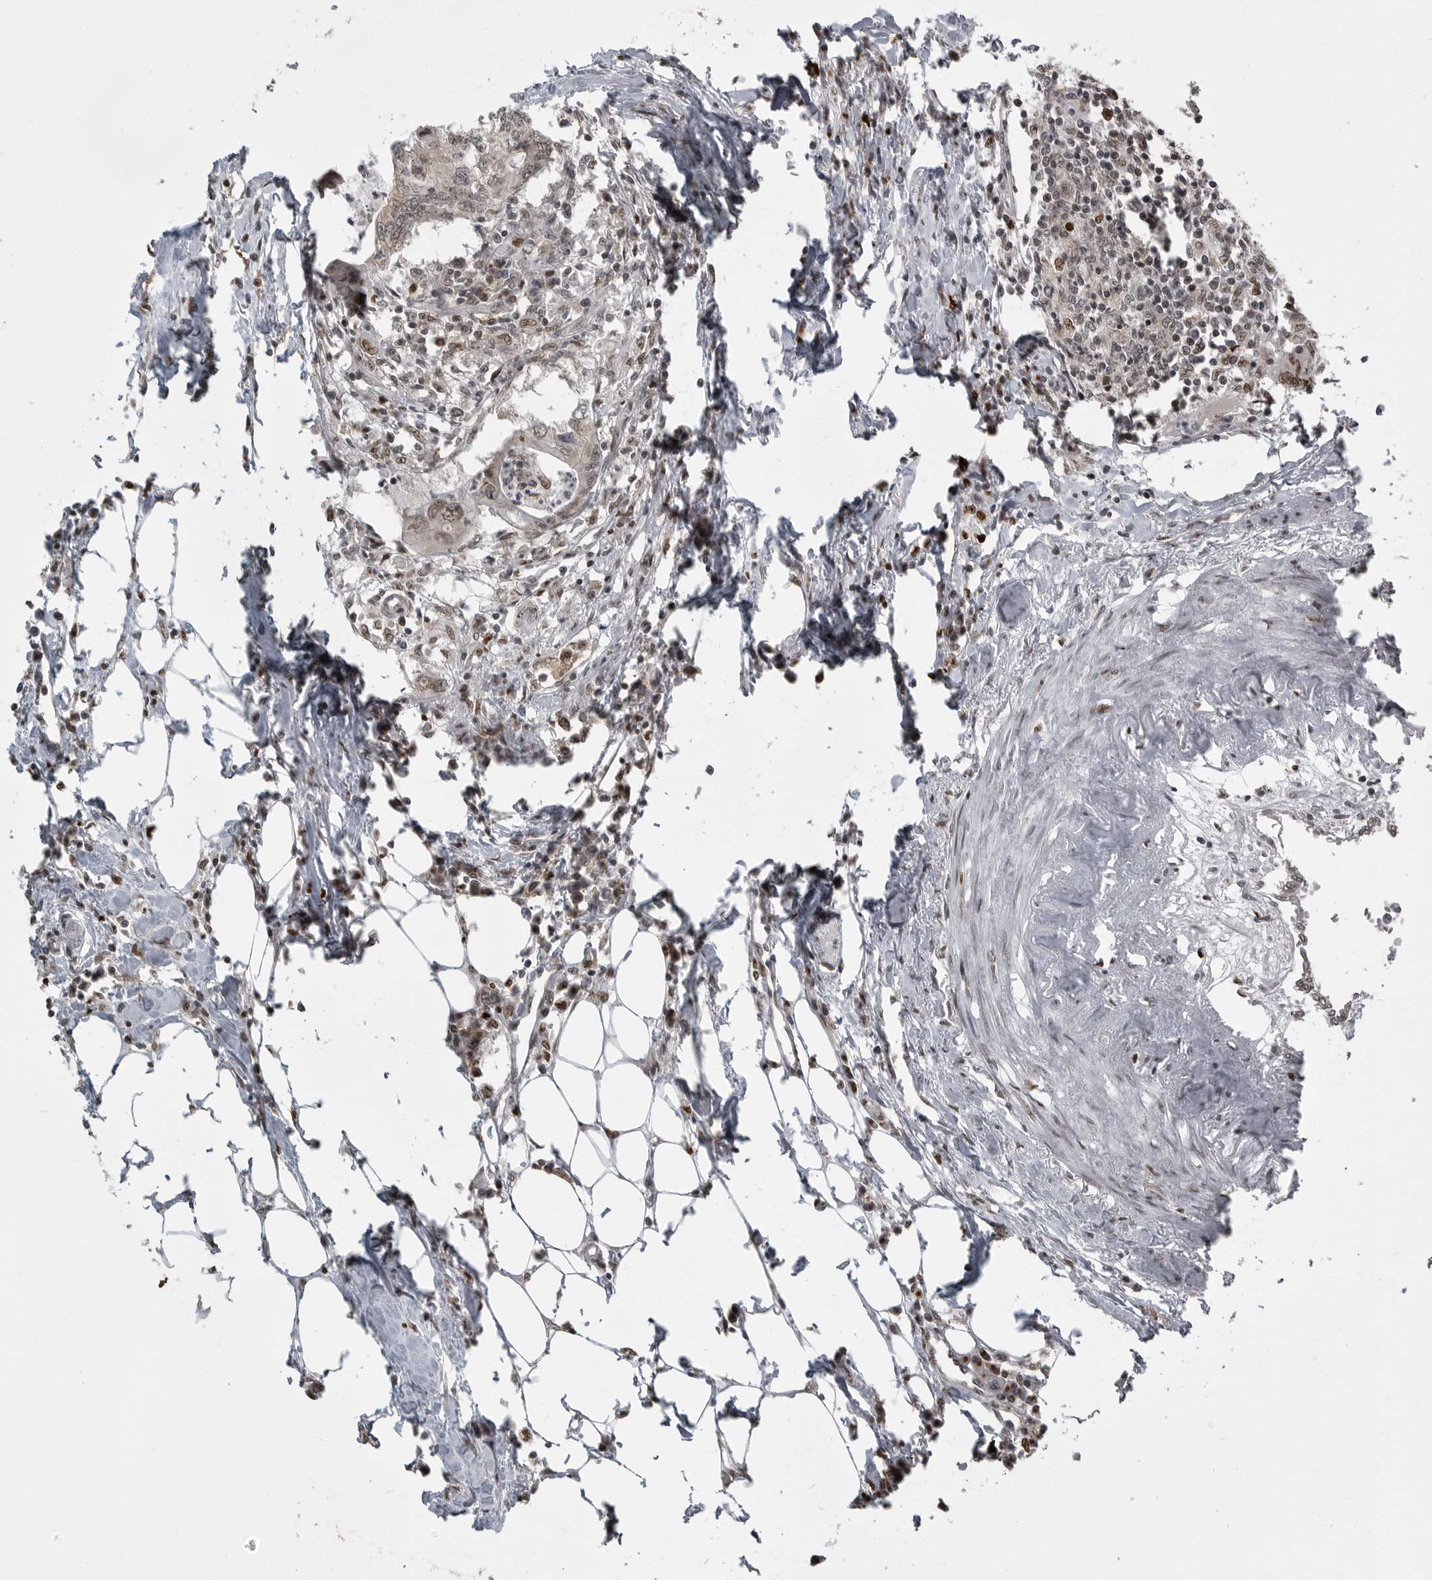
{"staining": {"intensity": "weak", "quantity": ">75%", "location": "nuclear"}, "tissue": "colorectal cancer", "cell_type": "Tumor cells", "image_type": "cancer", "snomed": [{"axis": "morphology", "description": "Adenocarcinoma, NOS"}, {"axis": "topography", "description": "Colon"}], "caption": "Adenocarcinoma (colorectal) stained with a brown dye demonstrates weak nuclear positive staining in about >75% of tumor cells.", "gene": "YAF2", "patient": {"sex": "male", "age": 71}}